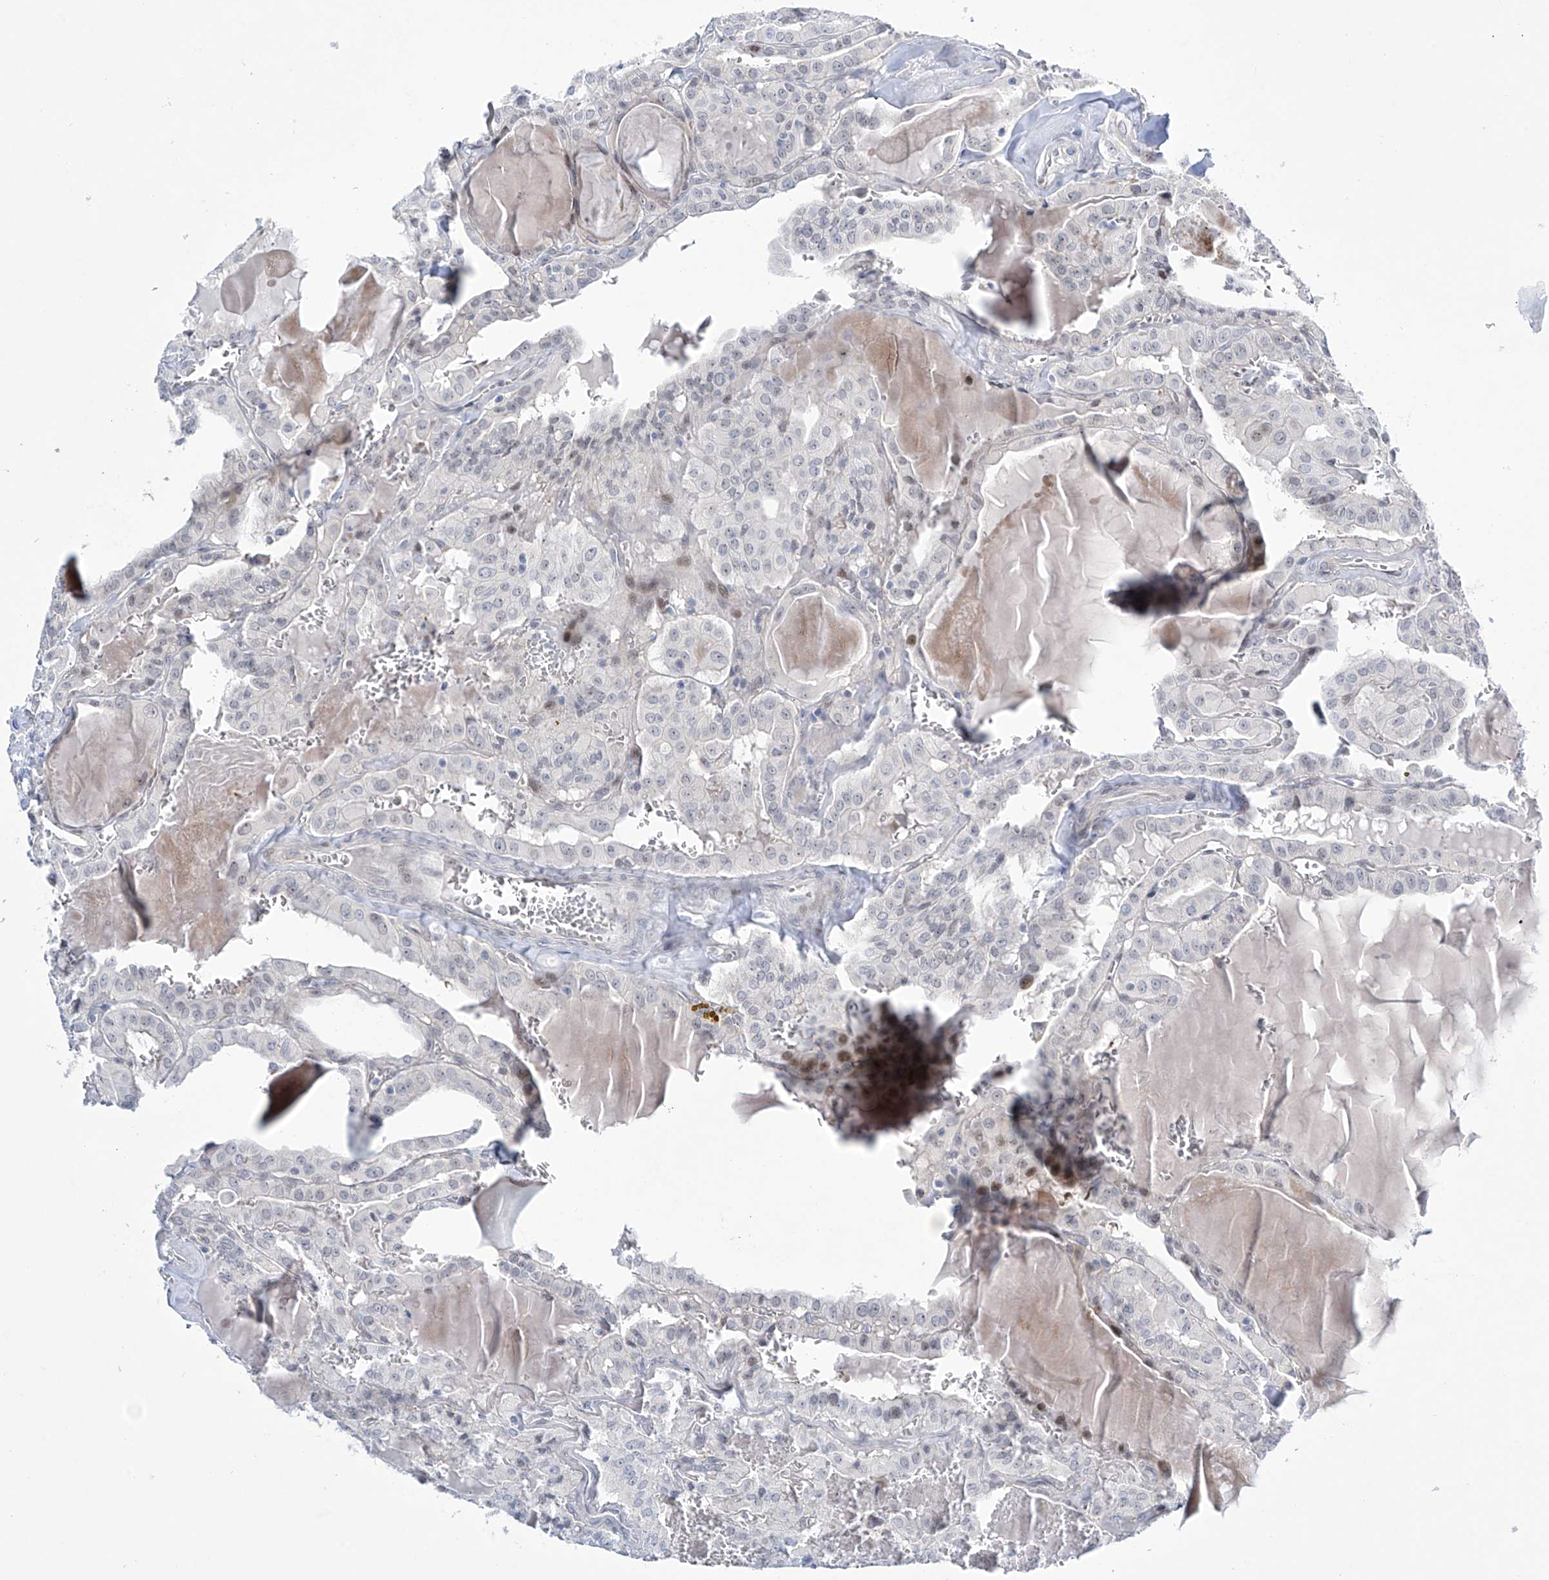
{"staining": {"intensity": "weak", "quantity": "<25%", "location": "nuclear"}, "tissue": "thyroid cancer", "cell_type": "Tumor cells", "image_type": "cancer", "snomed": [{"axis": "morphology", "description": "Papillary adenocarcinoma, NOS"}, {"axis": "topography", "description": "Thyroid gland"}], "caption": "Thyroid papillary adenocarcinoma stained for a protein using immunohistochemistry (IHC) displays no positivity tumor cells.", "gene": "TRIM60", "patient": {"sex": "male", "age": 52}}